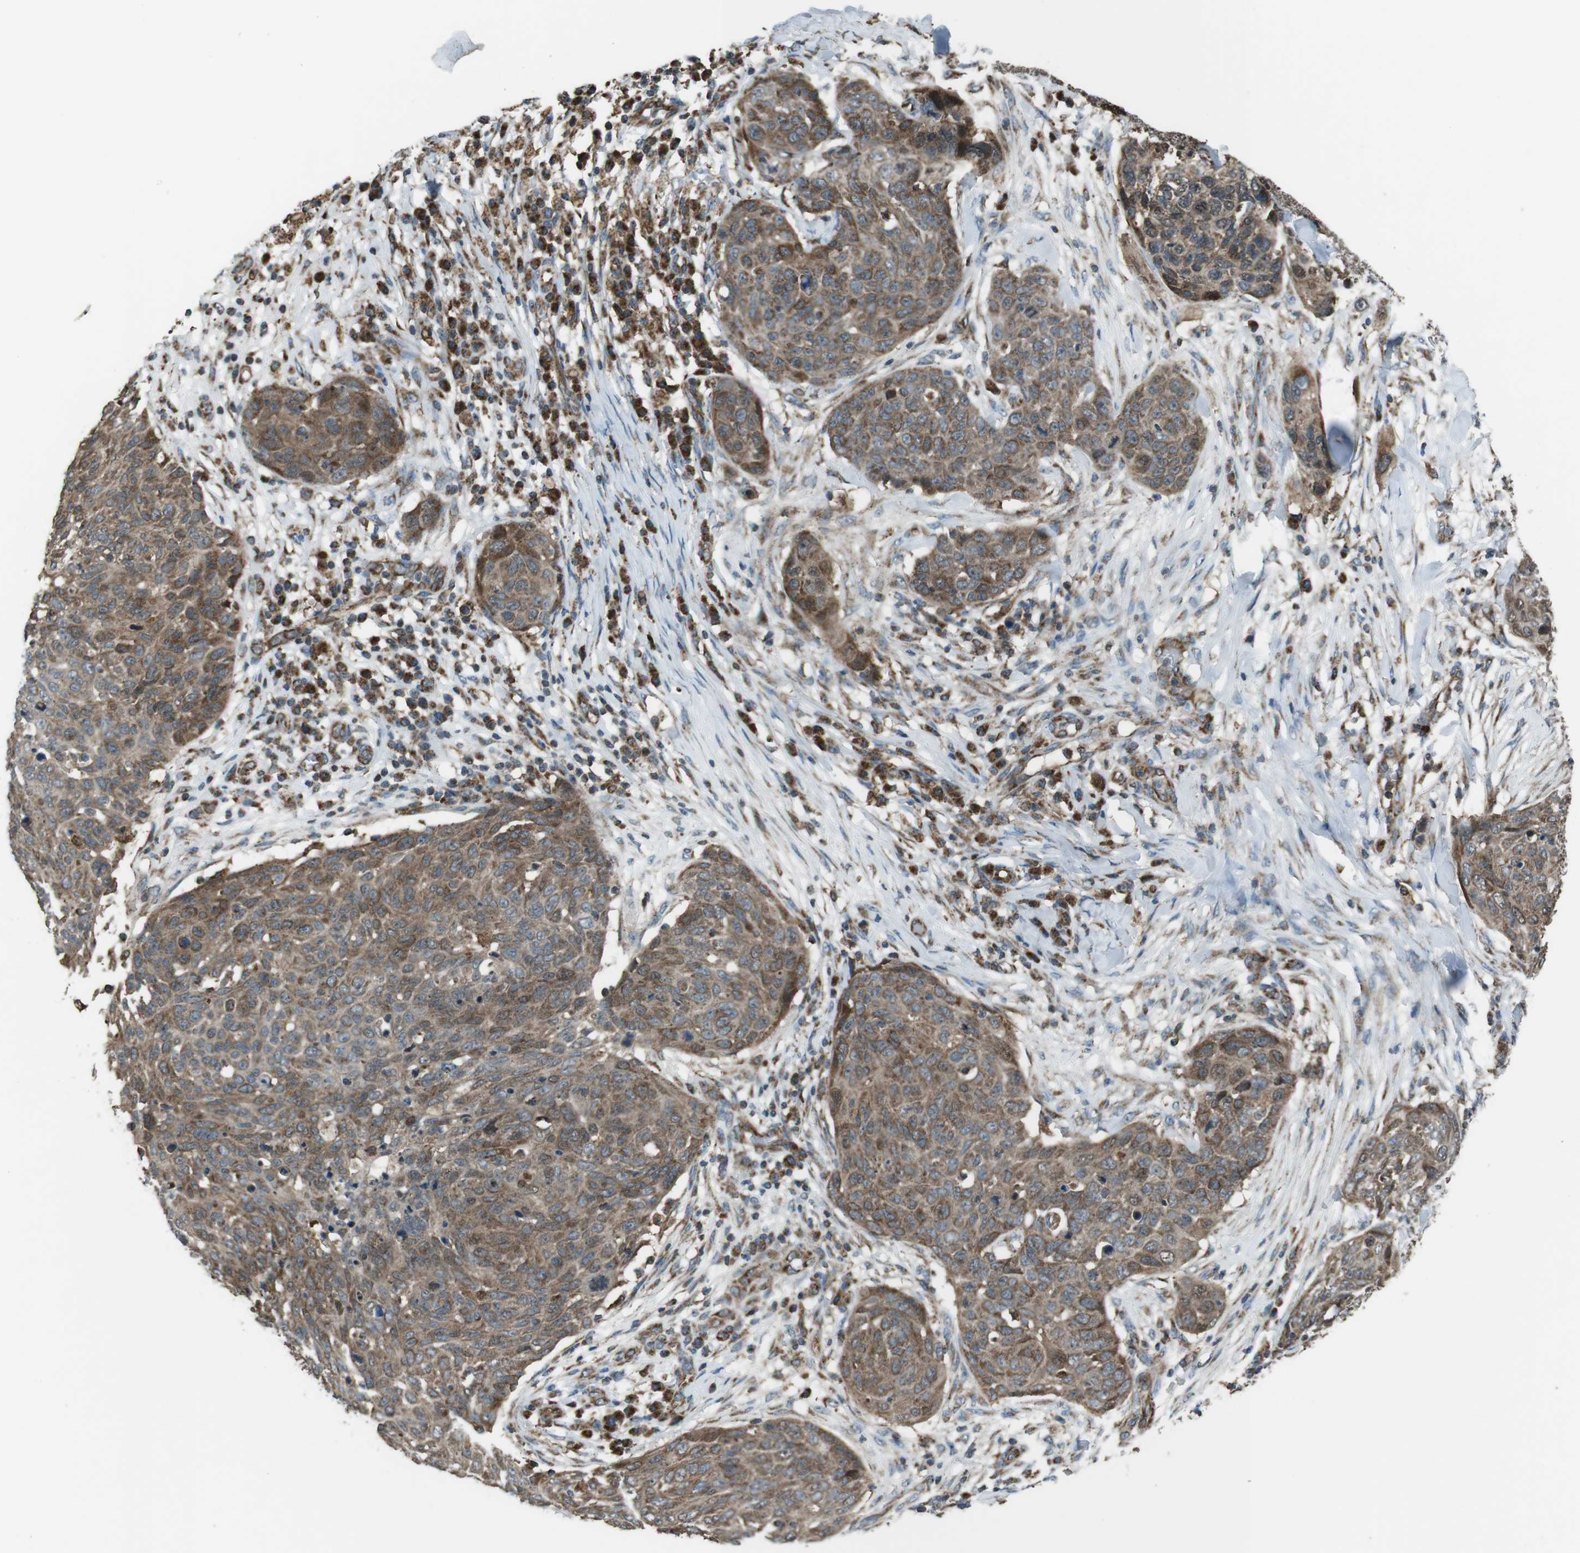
{"staining": {"intensity": "moderate", "quantity": ">75%", "location": "cytoplasmic/membranous"}, "tissue": "skin cancer", "cell_type": "Tumor cells", "image_type": "cancer", "snomed": [{"axis": "morphology", "description": "Squamous cell carcinoma in situ, NOS"}, {"axis": "morphology", "description": "Squamous cell carcinoma, NOS"}, {"axis": "topography", "description": "Skin"}], "caption": "Moderate cytoplasmic/membranous expression is appreciated in approximately >75% of tumor cells in skin squamous cell carcinoma in situ. (Stains: DAB (3,3'-diaminobenzidine) in brown, nuclei in blue, Microscopy: brightfield microscopy at high magnification).", "gene": "GIMAP8", "patient": {"sex": "male", "age": 93}}